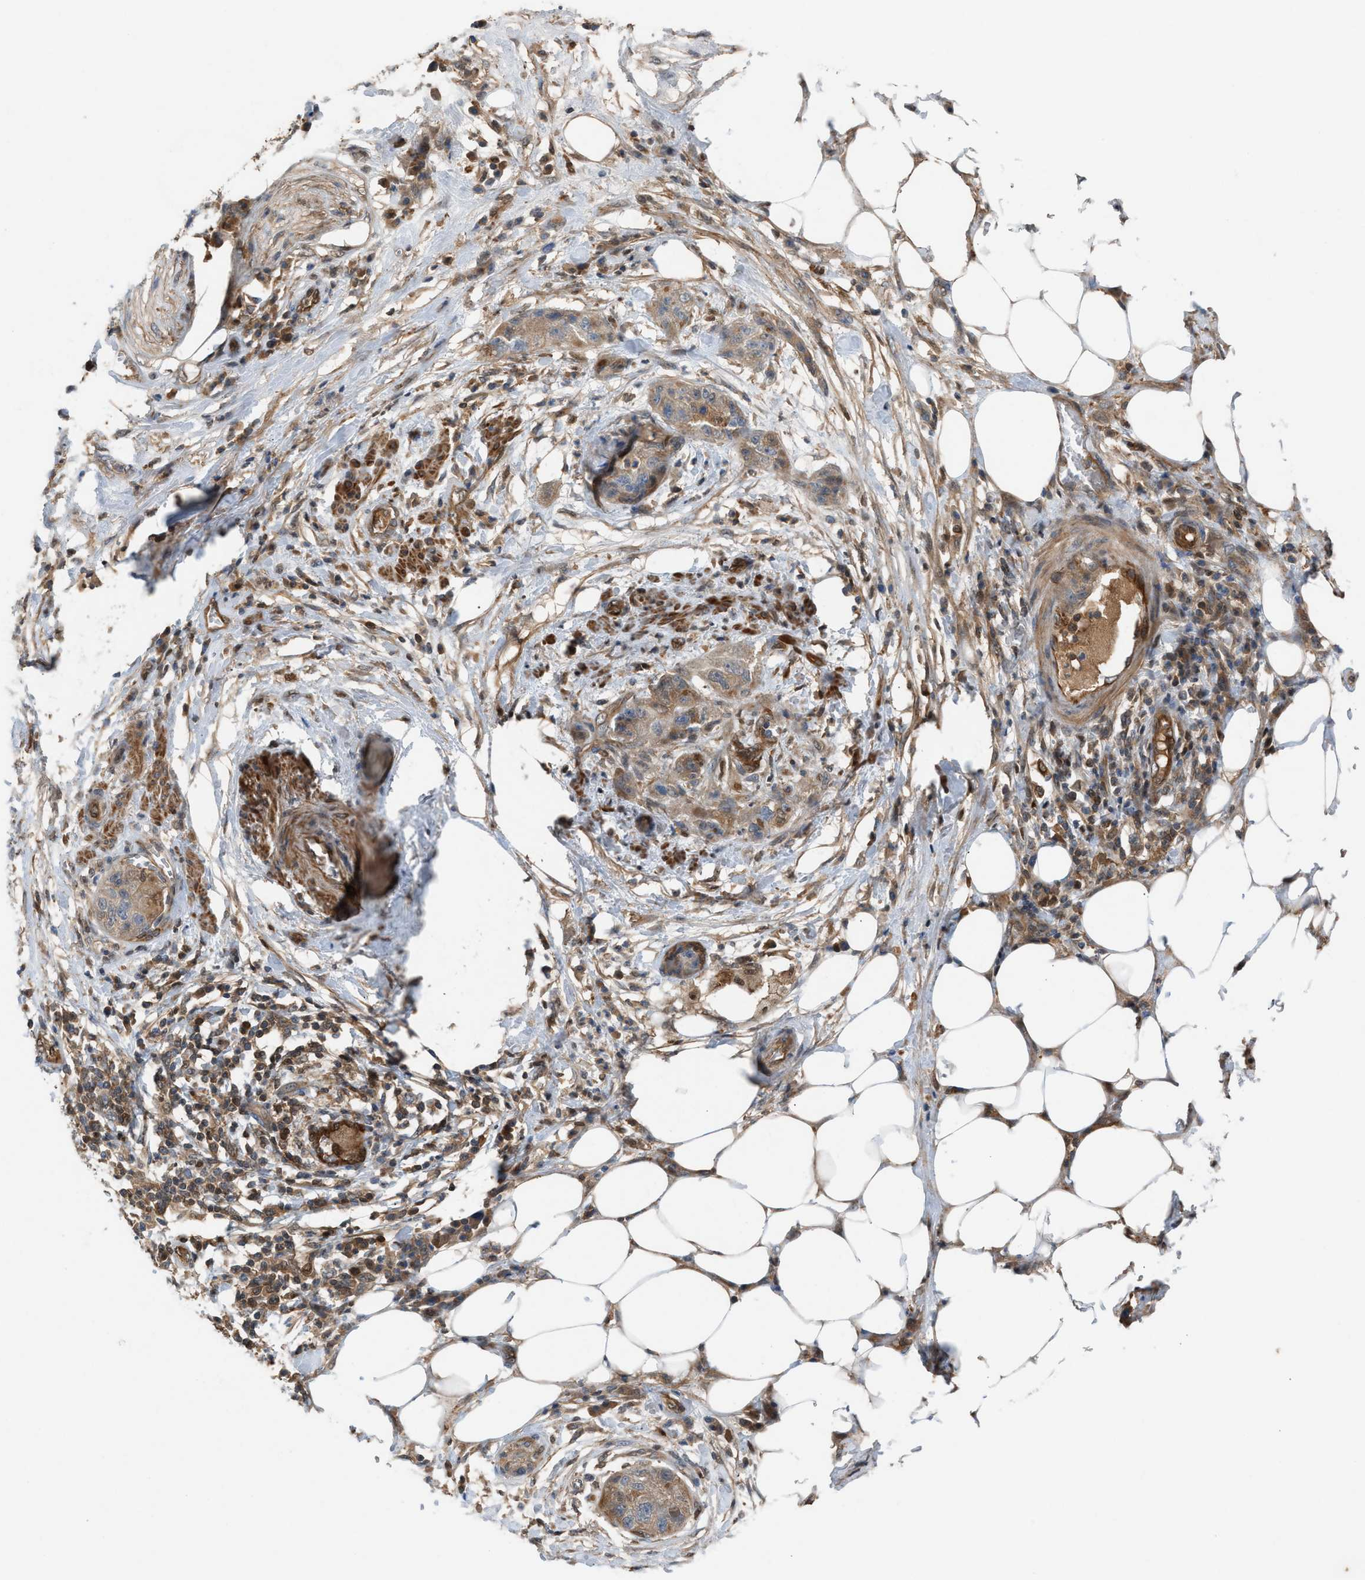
{"staining": {"intensity": "weak", "quantity": ">75%", "location": "cytoplasmic/membranous"}, "tissue": "pancreatic cancer", "cell_type": "Tumor cells", "image_type": "cancer", "snomed": [{"axis": "morphology", "description": "Adenocarcinoma, NOS"}, {"axis": "topography", "description": "Pancreas"}], "caption": "IHC photomicrograph of neoplastic tissue: human pancreatic cancer stained using immunohistochemistry (IHC) displays low levels of weak protein expression localized specifically in the cytoplasmic/membranous of tumor cells, appearing as a cytoplasmic/membranous brown color.", "gene": "TPK1", "patient": {"sex": "female", "age": 78}}